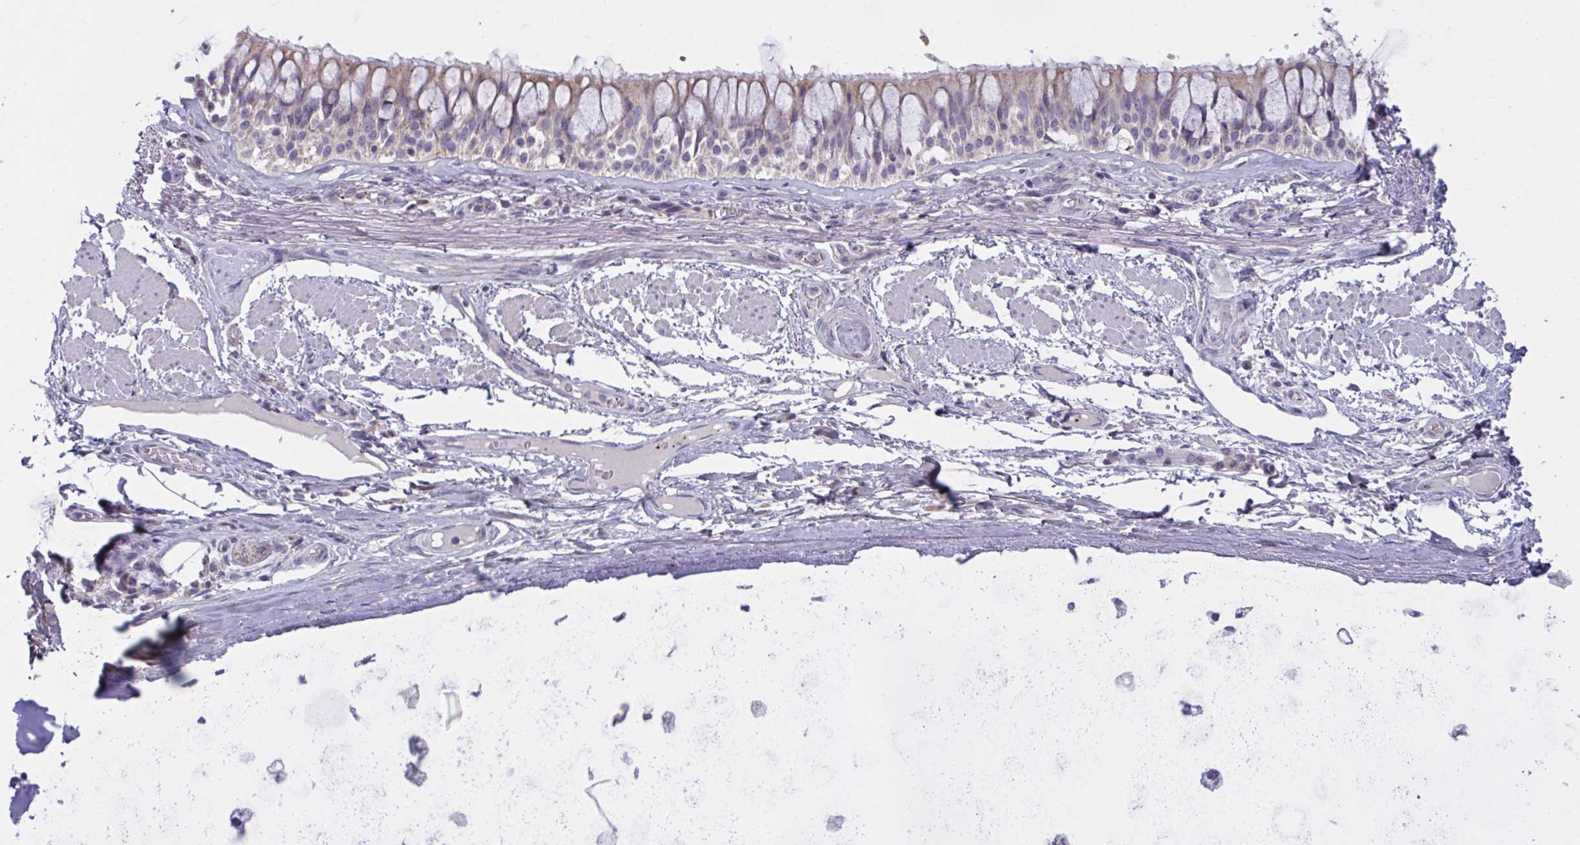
{"staining": {"intensity": "negative", "quantity": "none", "location": "none"}, "tissue": "soft tissue", "cell_type": "Chondrocytes", "image_type": "normal", "snomed": [{"axis": "morphology", "description": "Normal tissue, NOS"}, {"axis": "topography", "description": "Cartilage tissue"}, {"axis": "topography", "description": "Bronchus"}], "caption": "A photomicrograph of soft tissue stained for a protein exhibits no brown staining in chondrocytes. (DAB immunohistochemistry, high magnification).", "gene": "MRPS2", "patient": {"sex": "male", "age": 64}}